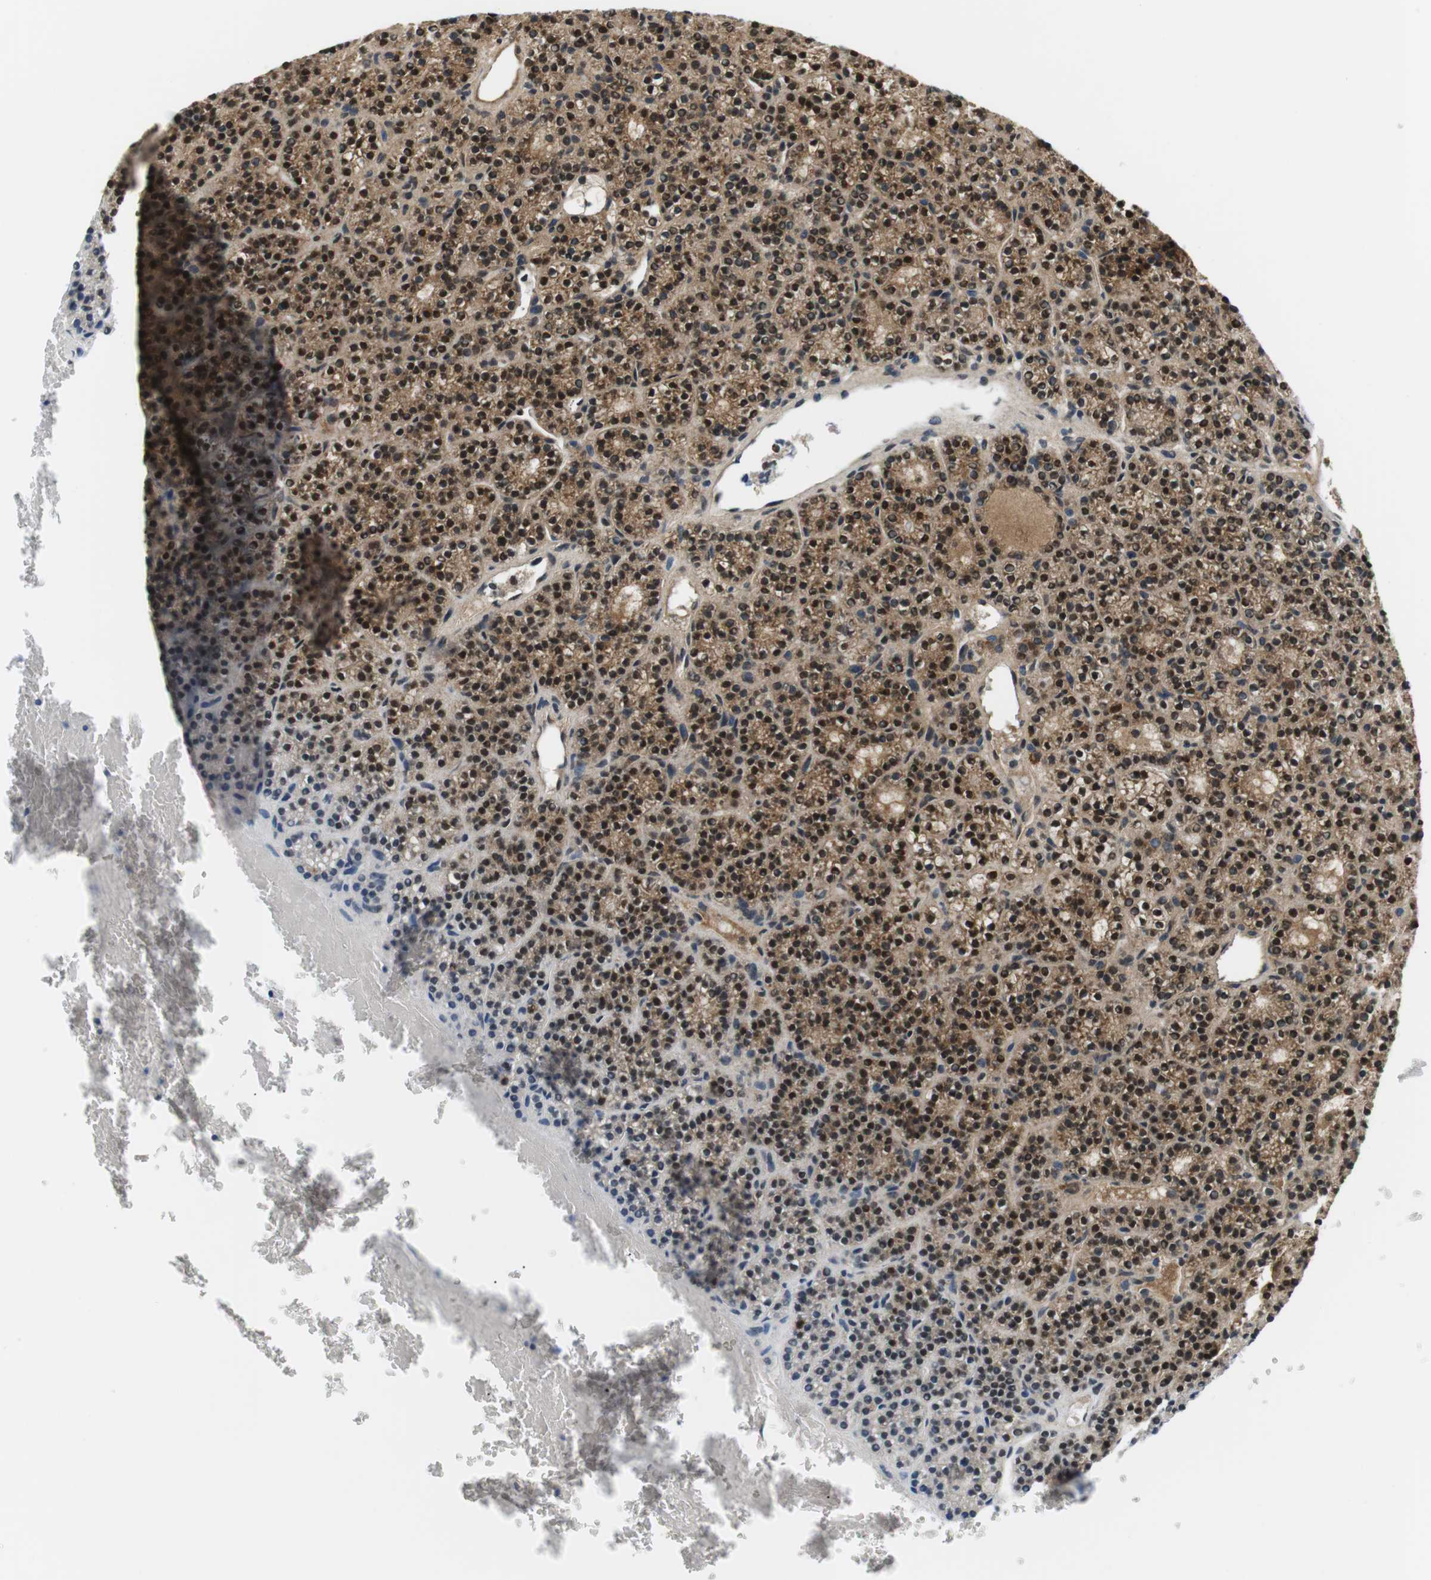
{"staining": {"intensity": "strong", "quantity": ">75%", "location": "cytoplasmic/membranous,nuclear"}, "tissue": "parathyroid gland", "cell_type": "Glandular cells", "image_type": "normal", "snomed": [{"axis": "morphology", "description": "Normal tissue, NOS"}, {"axis": "morphology", "description": "Adenoma, NOS"}, {"axis": "topography", "description": "Parathyroid gland"}], "caption": "Parathyroid gland stained for a protein displays strong cytoplasmic/membranous,nuclear positivity in glandular cells. (Brightfield microscopy of DAB IHC at high magnification).", "gene": "CSNK2B", "patient": {"sex": "female", "age": 64}}